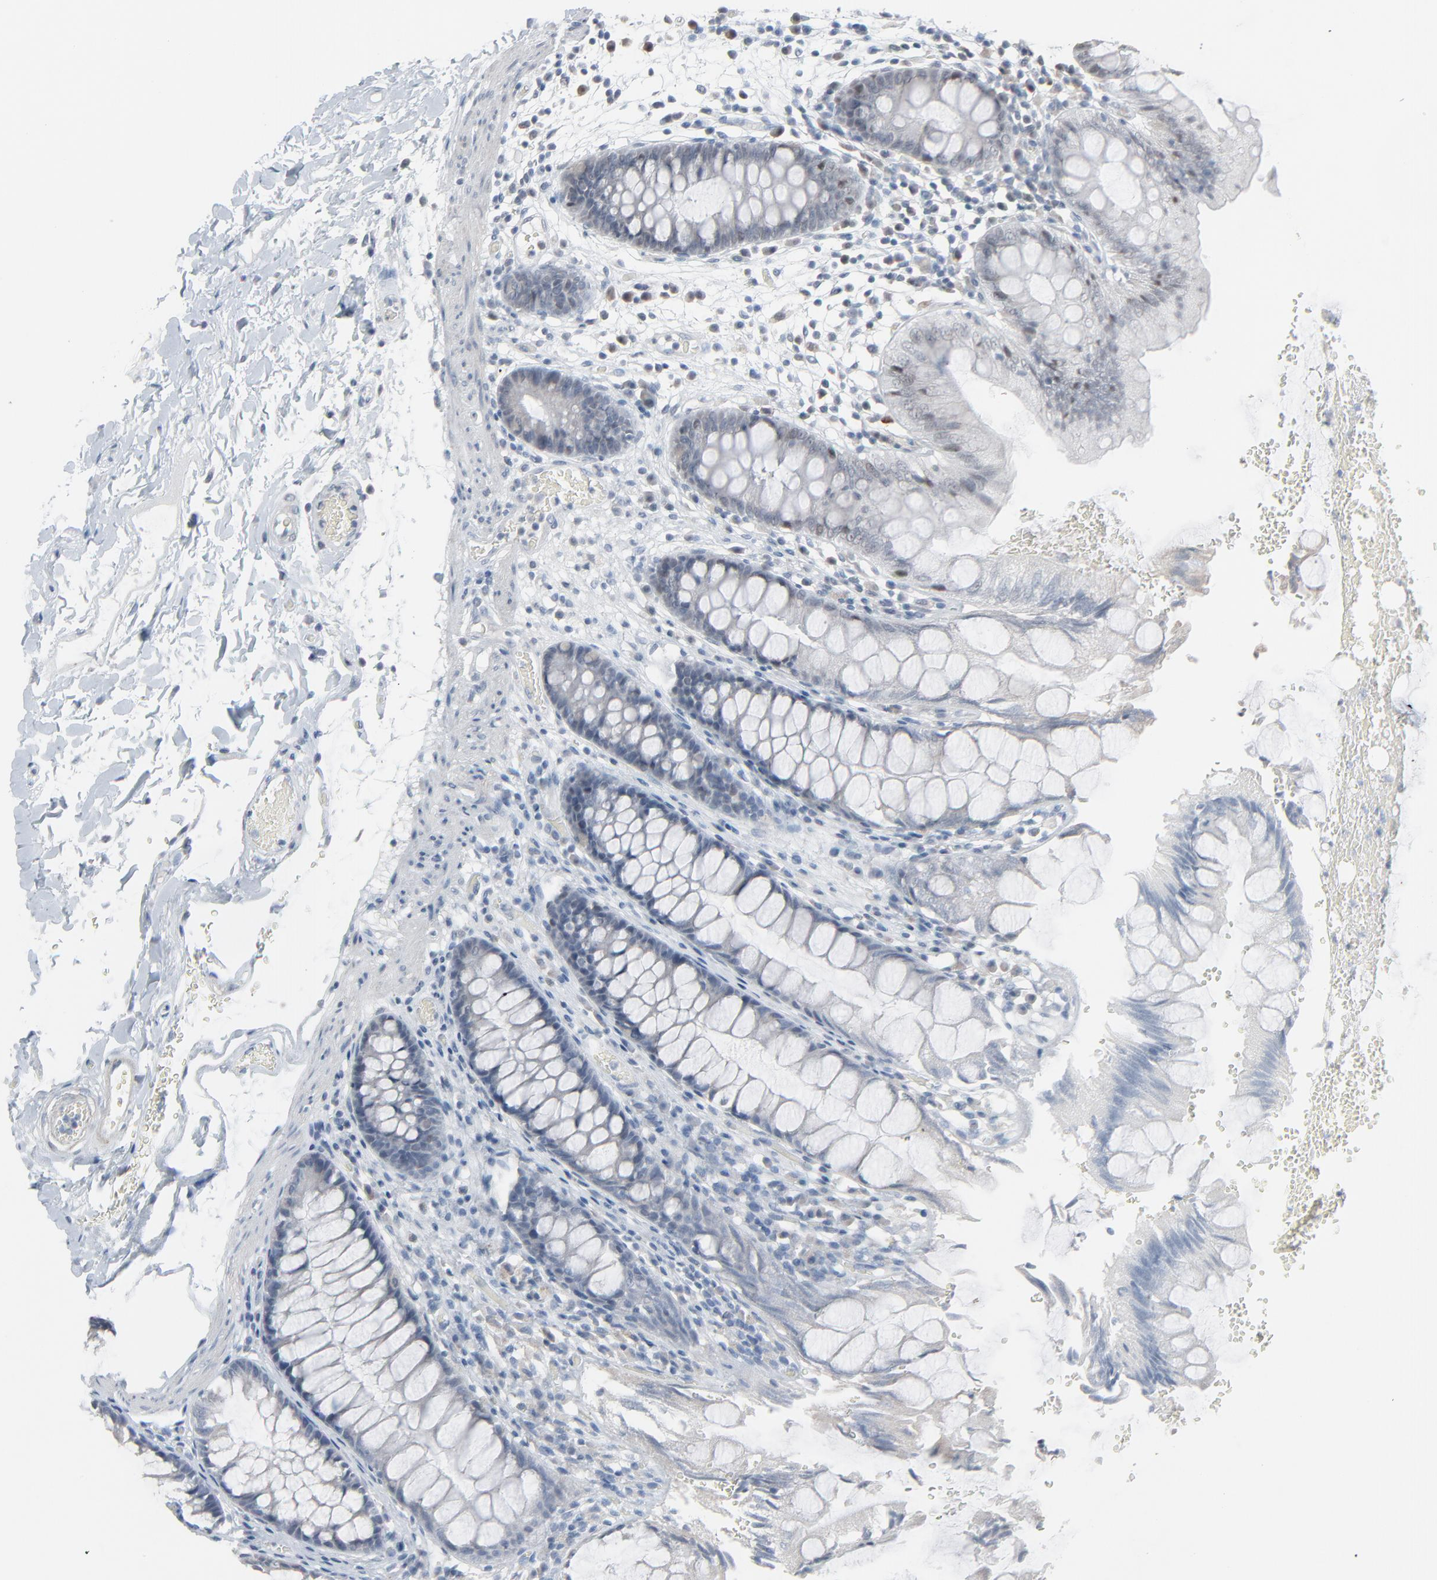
{"staining": {"intensity": "negative", "quantity": "none", "location": "none"}, "tissue": "colon", "cell_type": "Endothelial cells", "image_type": "normal", "snomed": [{"axis": "morphology", "description": "Normal tissue, NOS"}, {"axis": "topography", "description": "Smooth muscle"}, {"axis": "topography", "description": "Colon"}], "caption": "Endothelial cells show no significant positivity in normal colon. (DAB (3,3'-diaminobenzidine) immunohistochemistry with hematoxylin counter stain).", "gene": "SAGE1", "patient": {"sex": "male", "age": 67}}